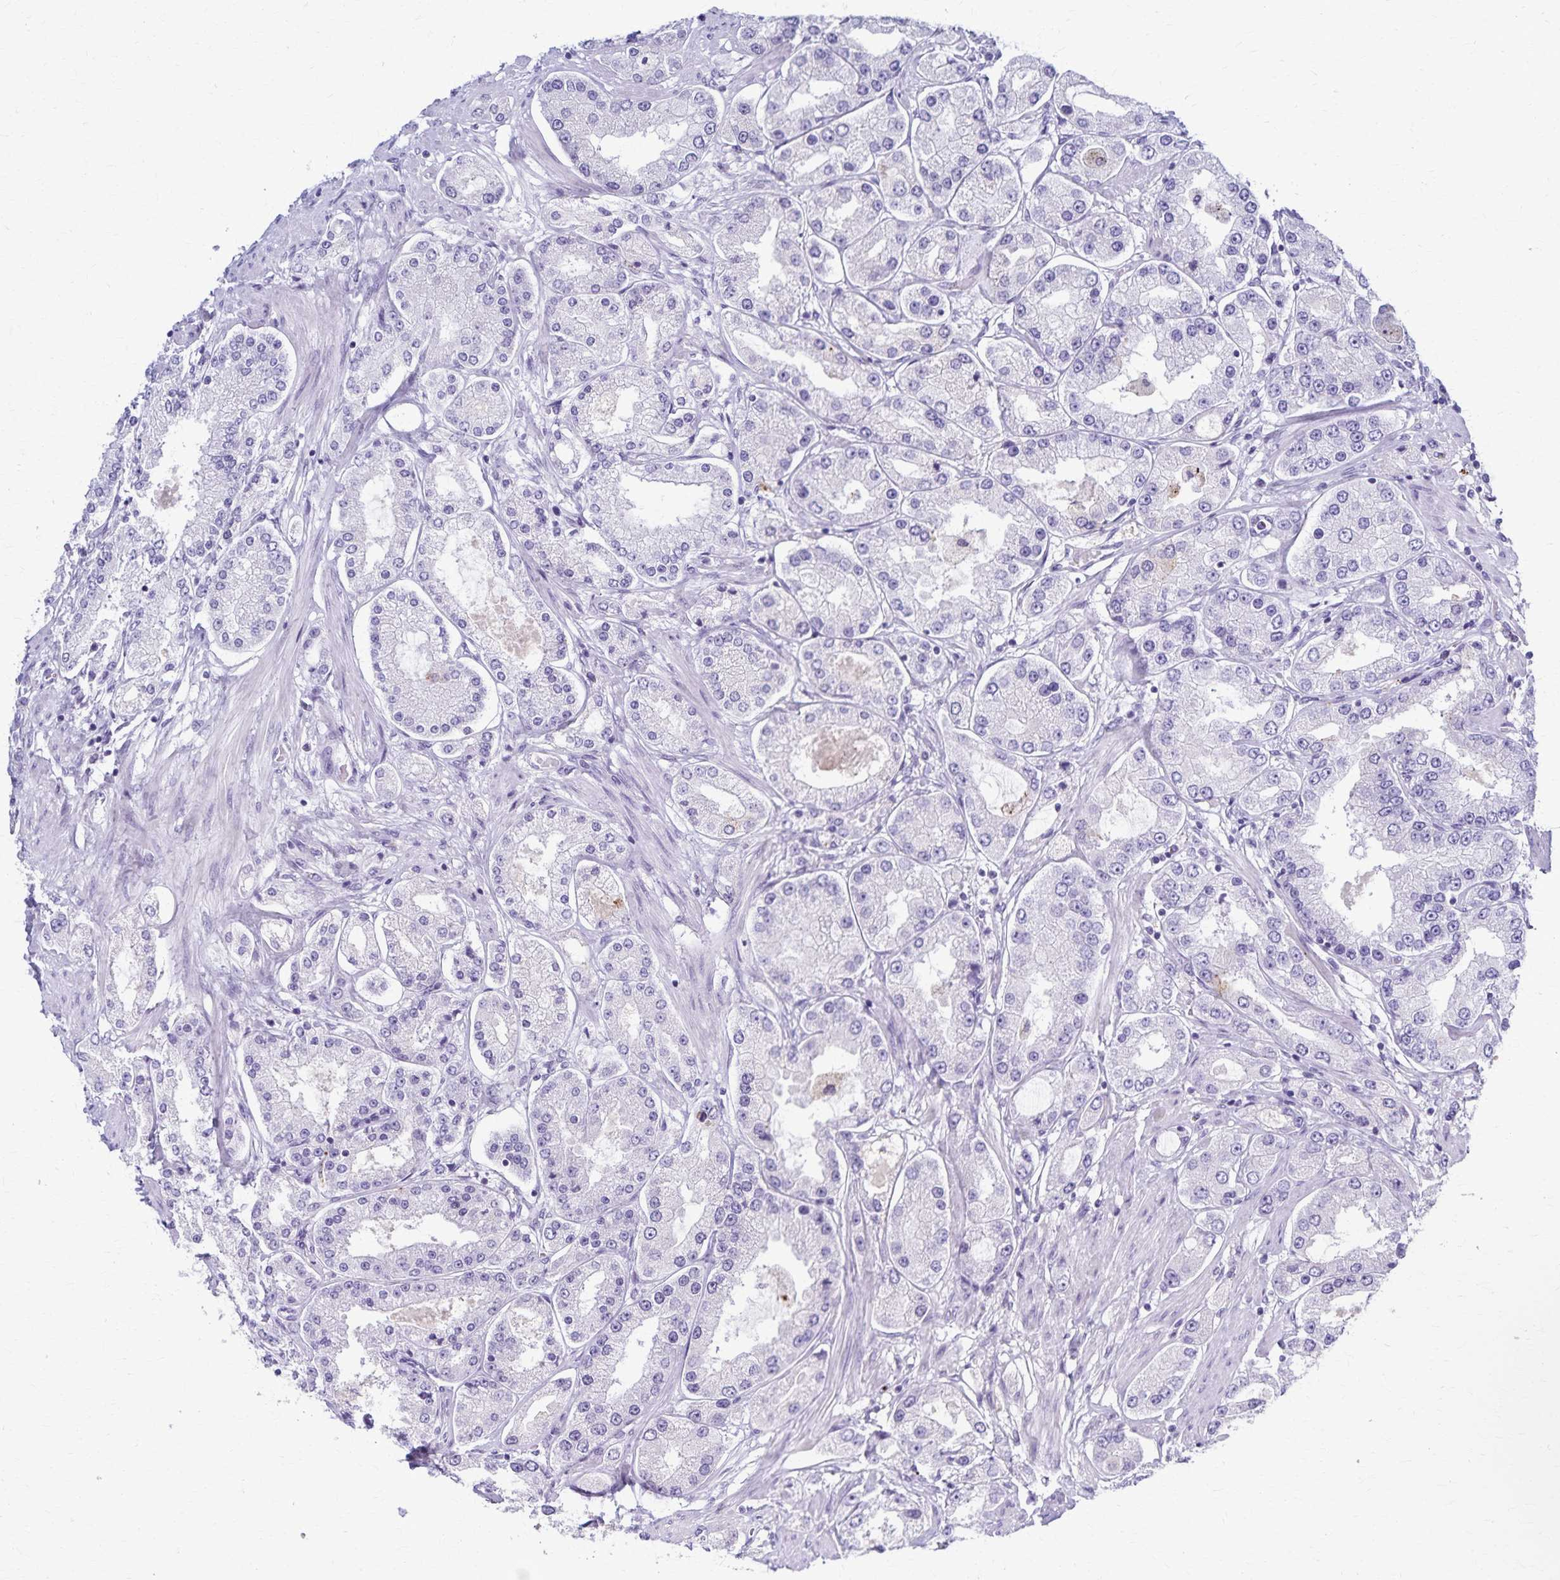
{"staining": {"intensity": "negative", "quantity": "none", "location": "none"}, "tissue": "prostate cancer", "cell_type": "Tumor cells", "image_type": "cancer", "snomed": [{"axis": "morphology", "description": "Adenocarcinoma, High grade"}, {"axis": "topography", "description": "Prostate"}], "caption": "Tumor cells show no significant staining in prostate cancer (adenocarcinoma (high-grade)).", "gene": "TMEM60", "patient": {"sex": "male", "age": 69}}